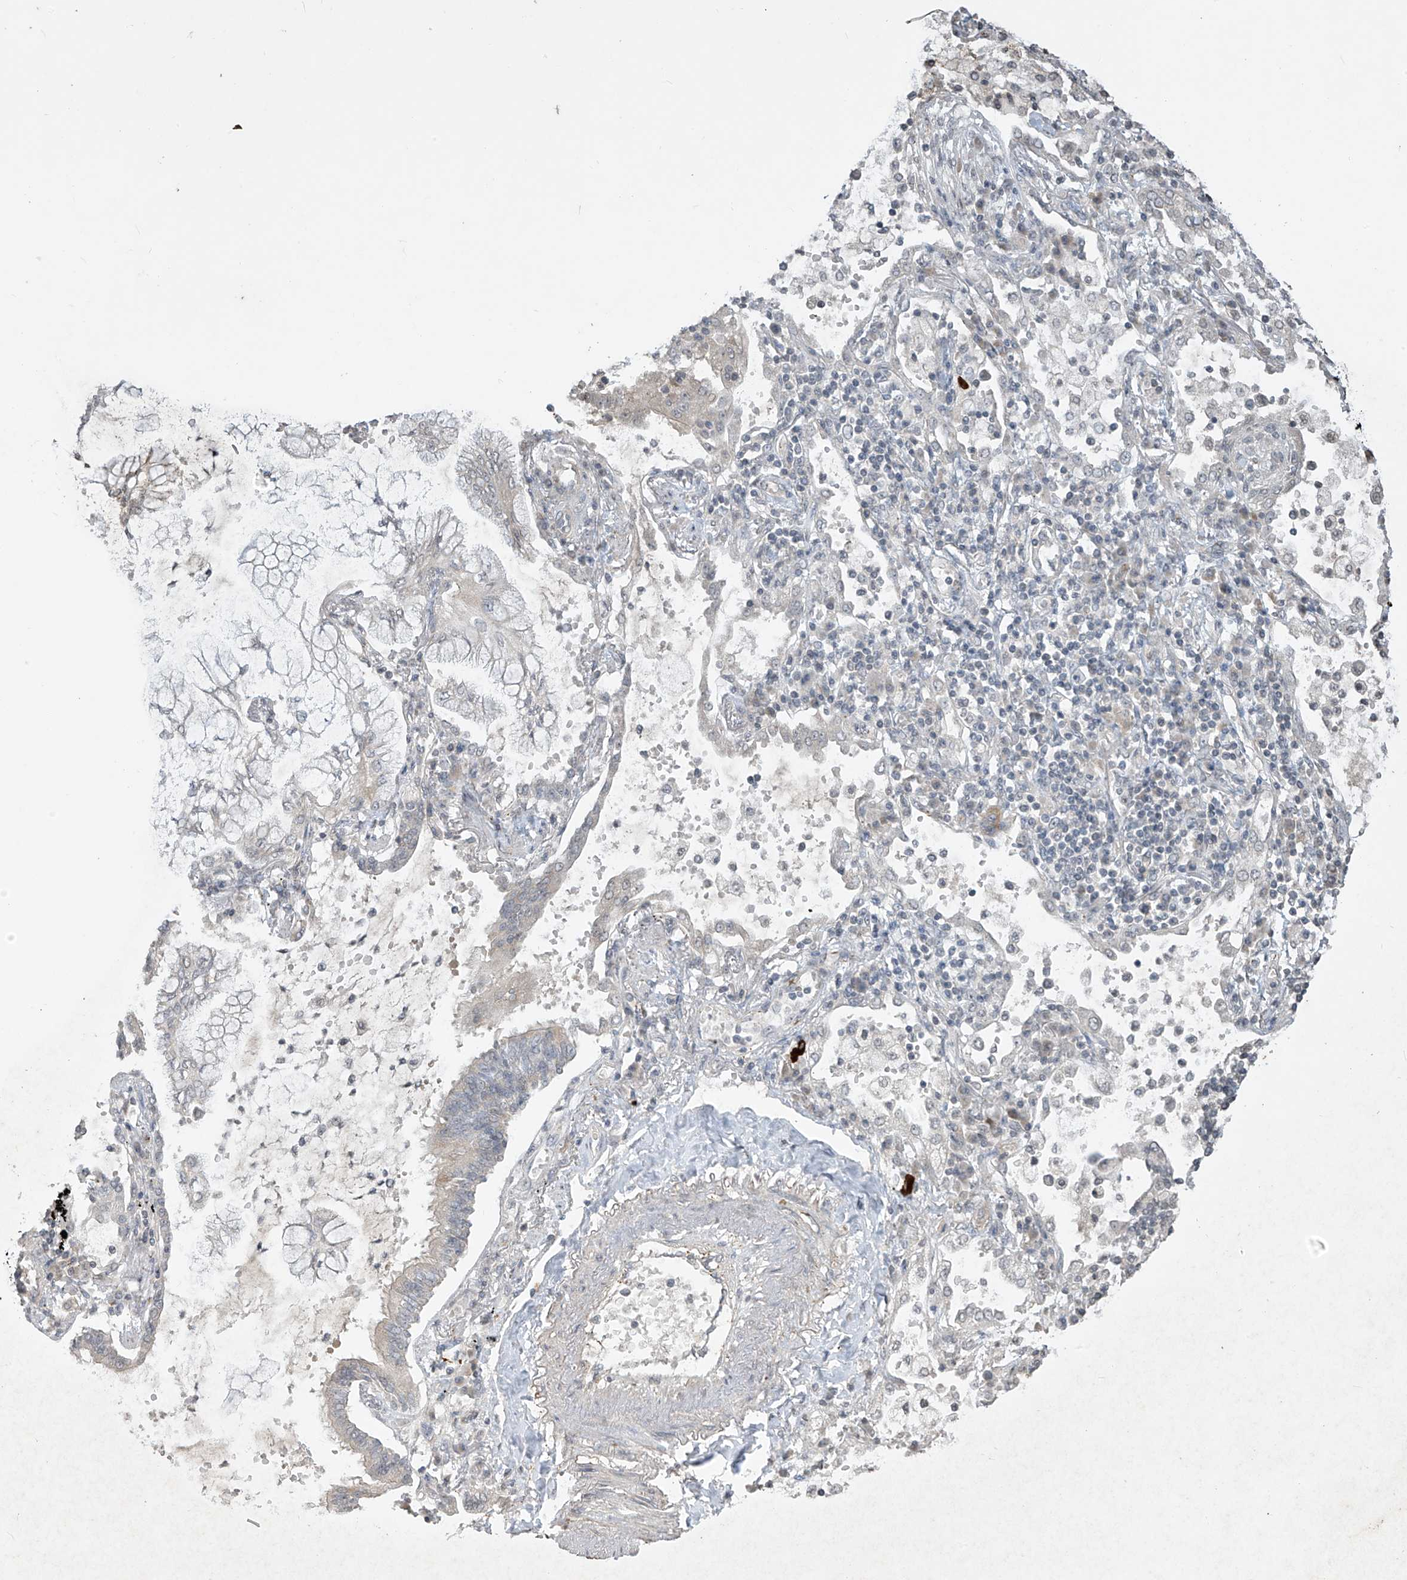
{"staining": {"intensity": "negative", "quantity": "none", "location": "none"}, "tissue": "lung cancer", "cell_type": "Tumor cells", "image_type": "cancer", "snomed": [{"axis": "morphology", "description": "Adenocarcinoma, NOS"}, {"axis": "topography", "description": "Lung"}], "caption": "An immunohistochemistry histopathology image of lung cancer is shown. There is no staining in tumor cells of lung cancer.", "gene": "DGKQ", "patient": {"sex": "female", "age": 70}}